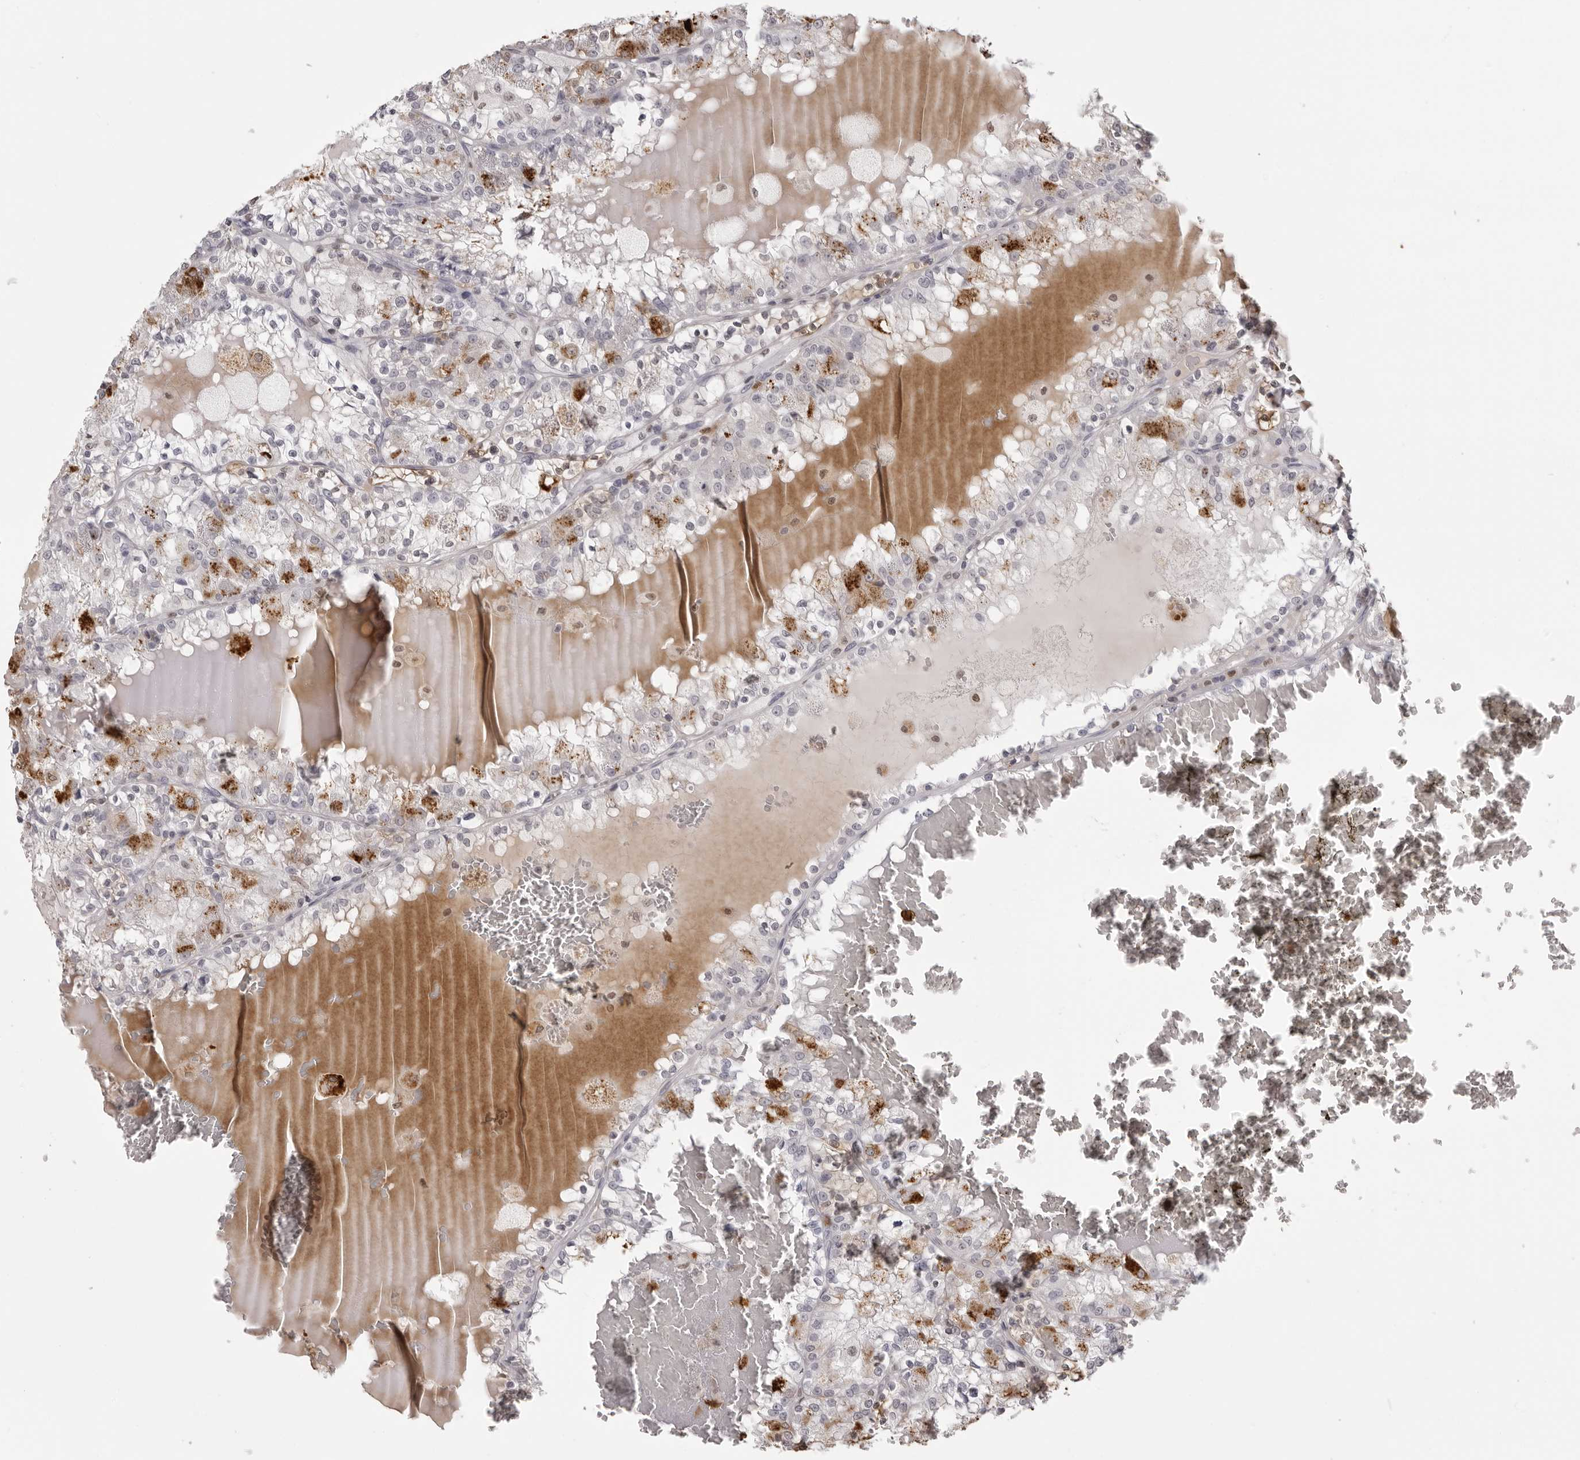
{"staining": {"intensity": "moderate", "quantity": "<25%", "location": "cytoplasmic/membranous"}, "tissue": "renal cancer", "cell_type": "Tumor cells", "image_type": "cancer", "snomed": [{"axis": "morphology", "description": "Adenocarcinoma, NOS"}, {"axis": "topography", "description": "Kidney"}], "caption": "Approximately <25% of tumor cells in human adenocarcinoma (renal) reveal moderate cytoplasmic/membranous protein expression as visualized by brown immunohistochemical staining.", "gene": "IL31", "patient": {"sex": "female", "age": 56}}